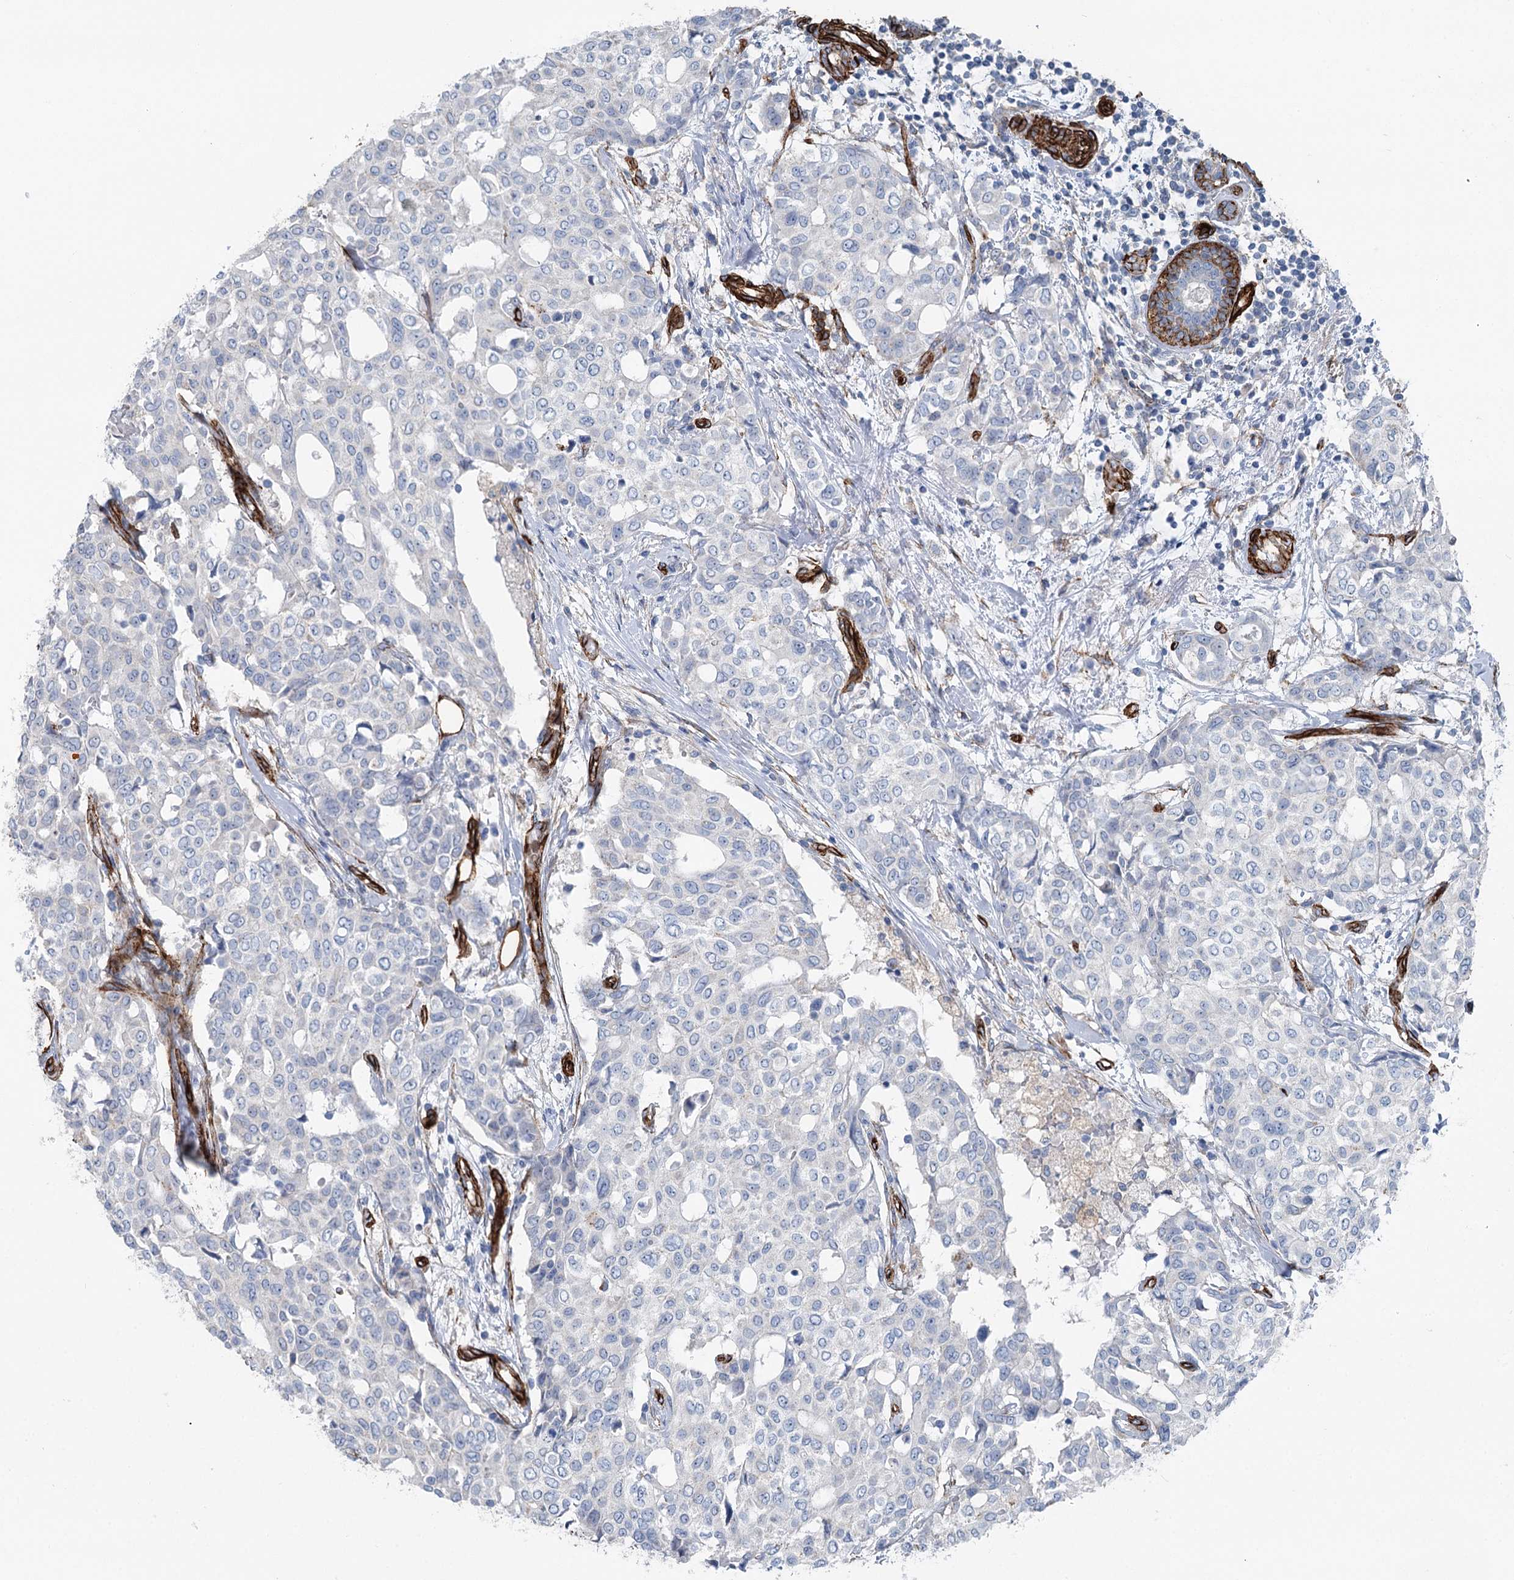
{"staining": {"intensity": "negative", "quantity": "none", "location": "none"}, "tissue": "breast cancer", "cell_type": "Tumor cells", "image_type": "cancer", "snomed": [{"axis": "morphology", "description": "Lobular carcinoma"}, {"axis": "topography", "description": "Breast"}], "caption": "Immunohistochemistry (IHC) photomicrograph of neoplastic tissue: human breast cancer (lobular carcinoma) stained with DAB (3,3'-diaminobenzidine) demonstrates no significant protein expression in tumor cells. The staining was performed using DAB (3,3'-diaminobenzidine) to visualize the protein expression in brown, while the nuclei were stained in blue with hematoxylin (Magnification: 20x).", "gene": "IQSEC1", "patient": {"sex": "female", "age": 51}}